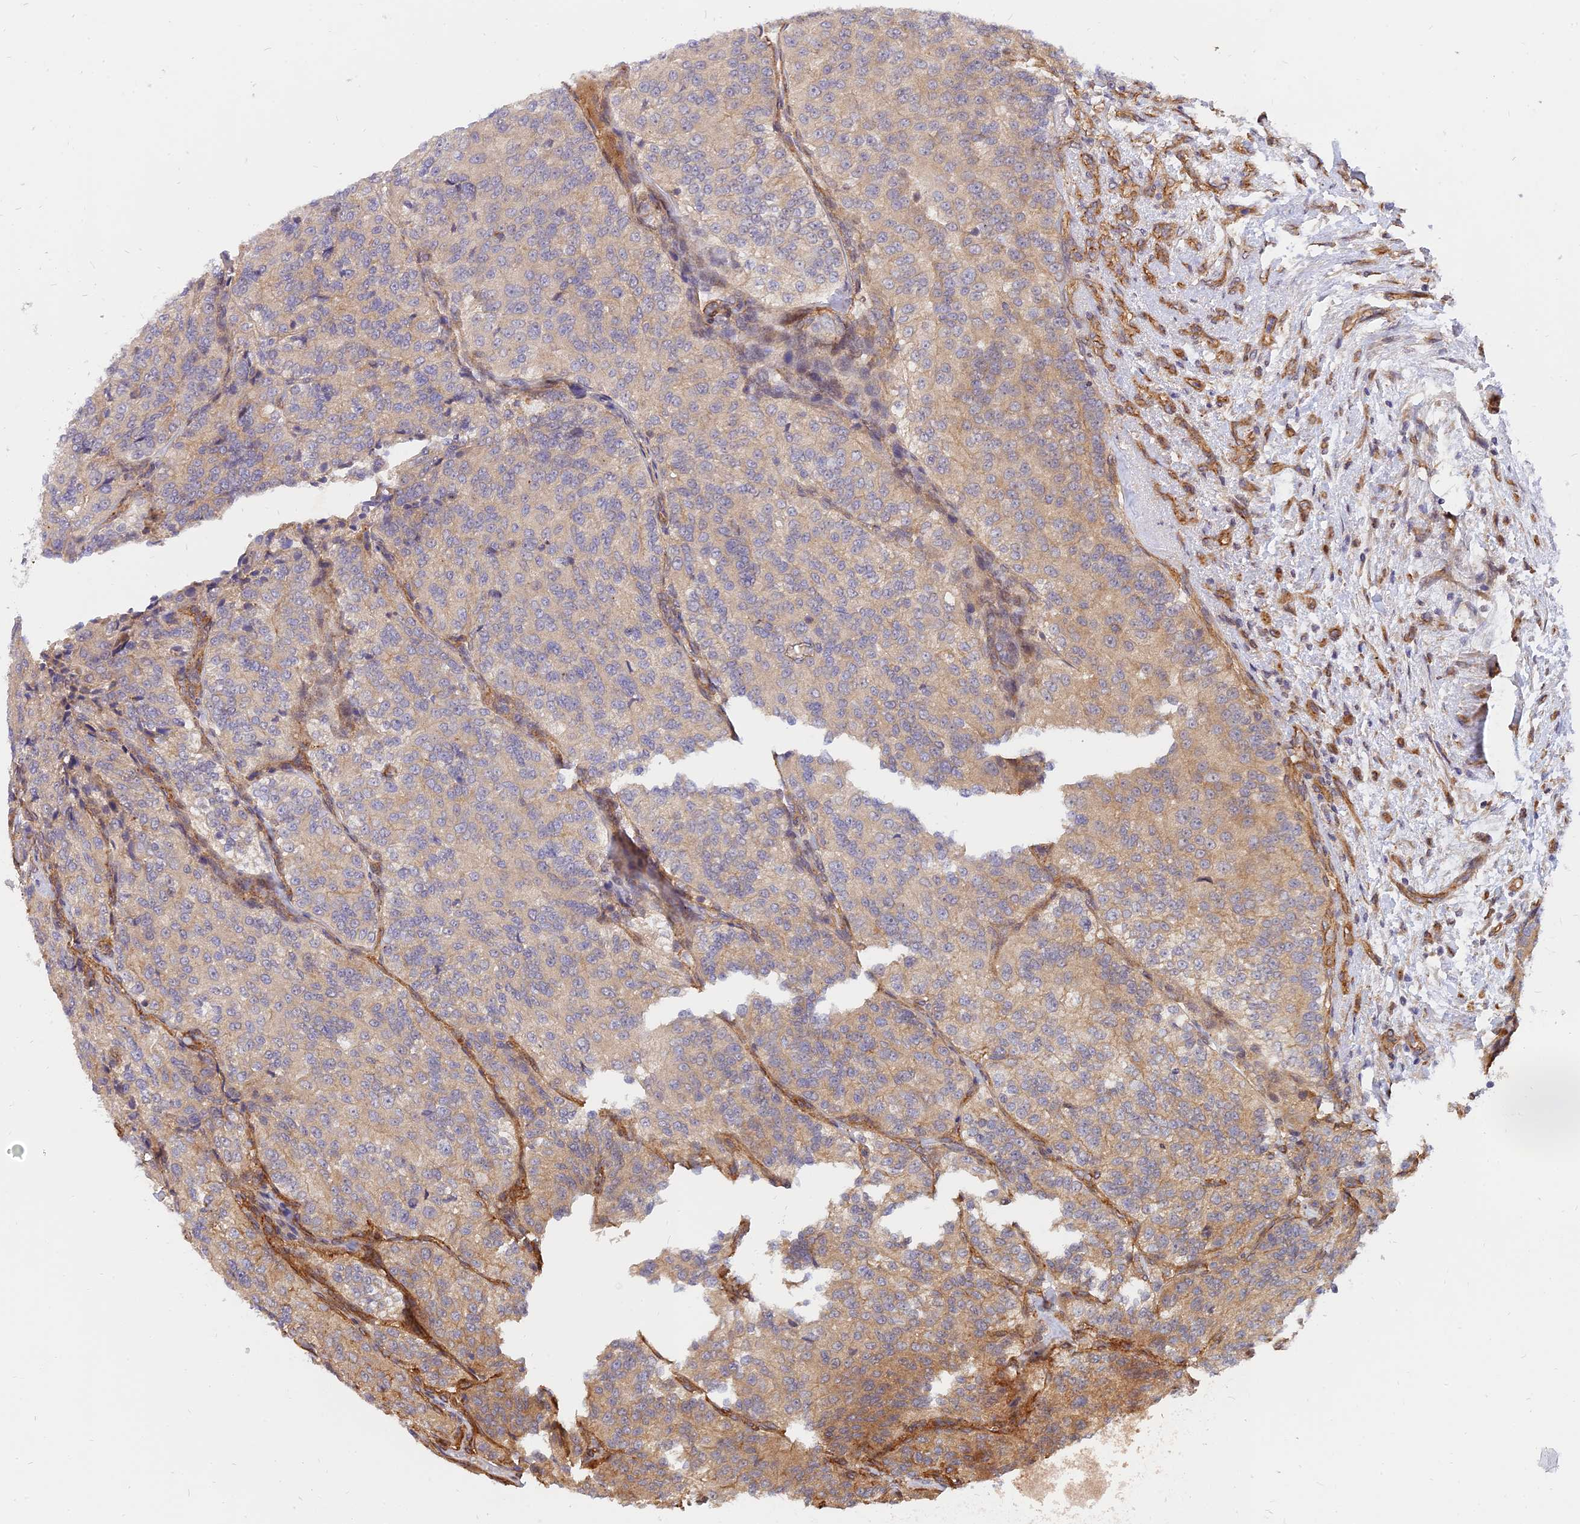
{"staining": {"intensity": "moderate", "quantity": "<25%", "location": "cytoplasmic/membranous"}, "tissue": "renal cancer", "cell_type": "Tumor cells", "image_type": "cancer", "snomed": [{"axis": "morphology", "description": "Adenocarcinoma, NOS"}, {"axis": "topography", "description": "Kidney"}], "caption": "IHC (DAB) staining of human renal cancer (adenocarcinoma) demonstrates moderate cytoplasmic/membranous protein expression in about <25% of tumor cells.", "gene": "WDR41", "patient": {"sex": "female", "age": 63}}